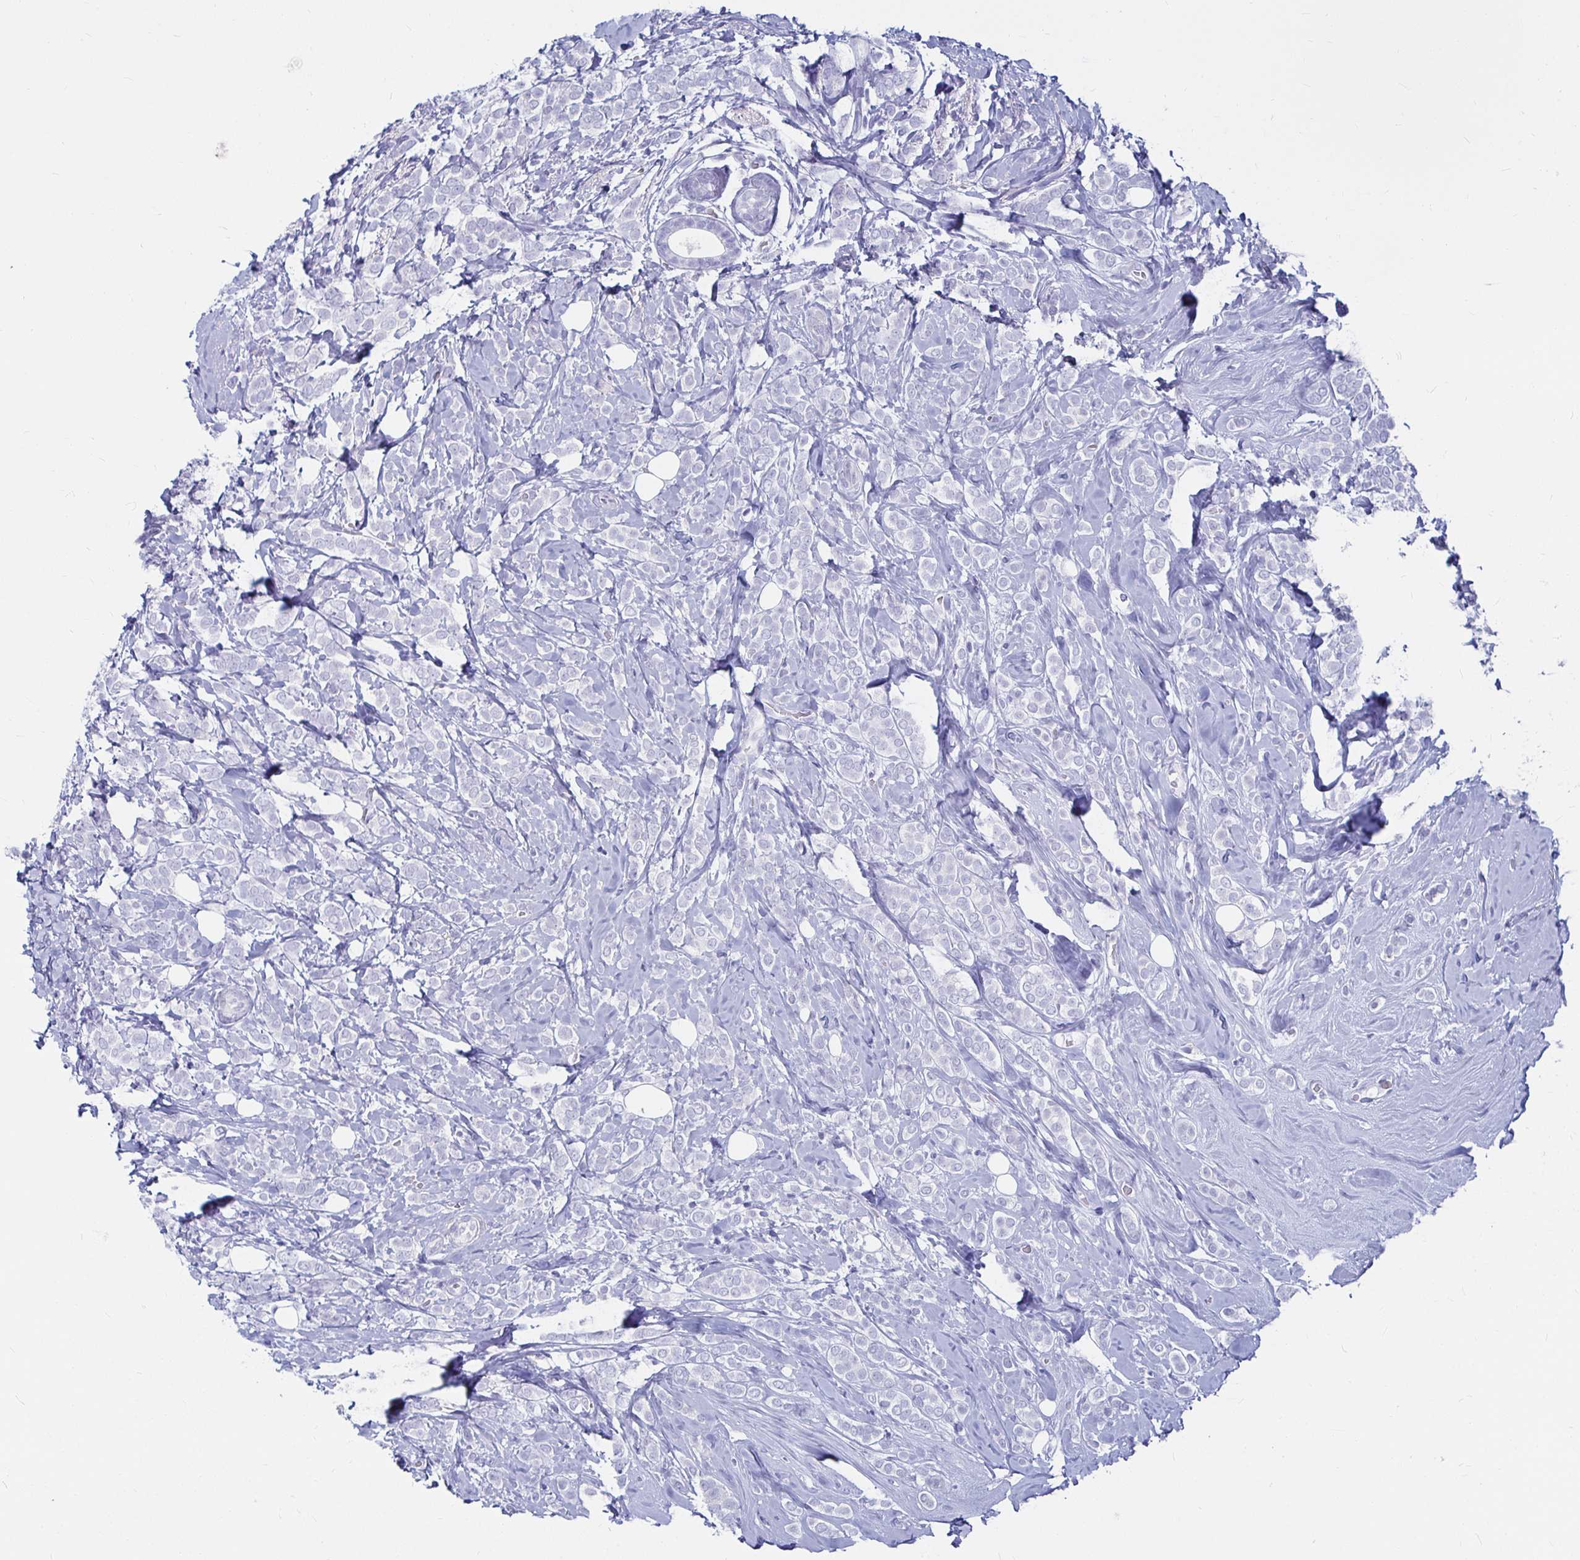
{"staining": {"intensity": "negative", "quantity": "none", "location": "none"}, "tissue": "breast cancer", "cell_type": "Tumor cells", "image_type": "cancer", "snomed": [{"axis": "morphology", "description": "Lobular carcinoma"}, {"axis": "topography", "description": "Breast"}], "caption": "Tumor cells are negative for protein expression in human lobular carcinoma (breast).", "gene": "CA9", "patient": {"sex": "female", "age": 49}}